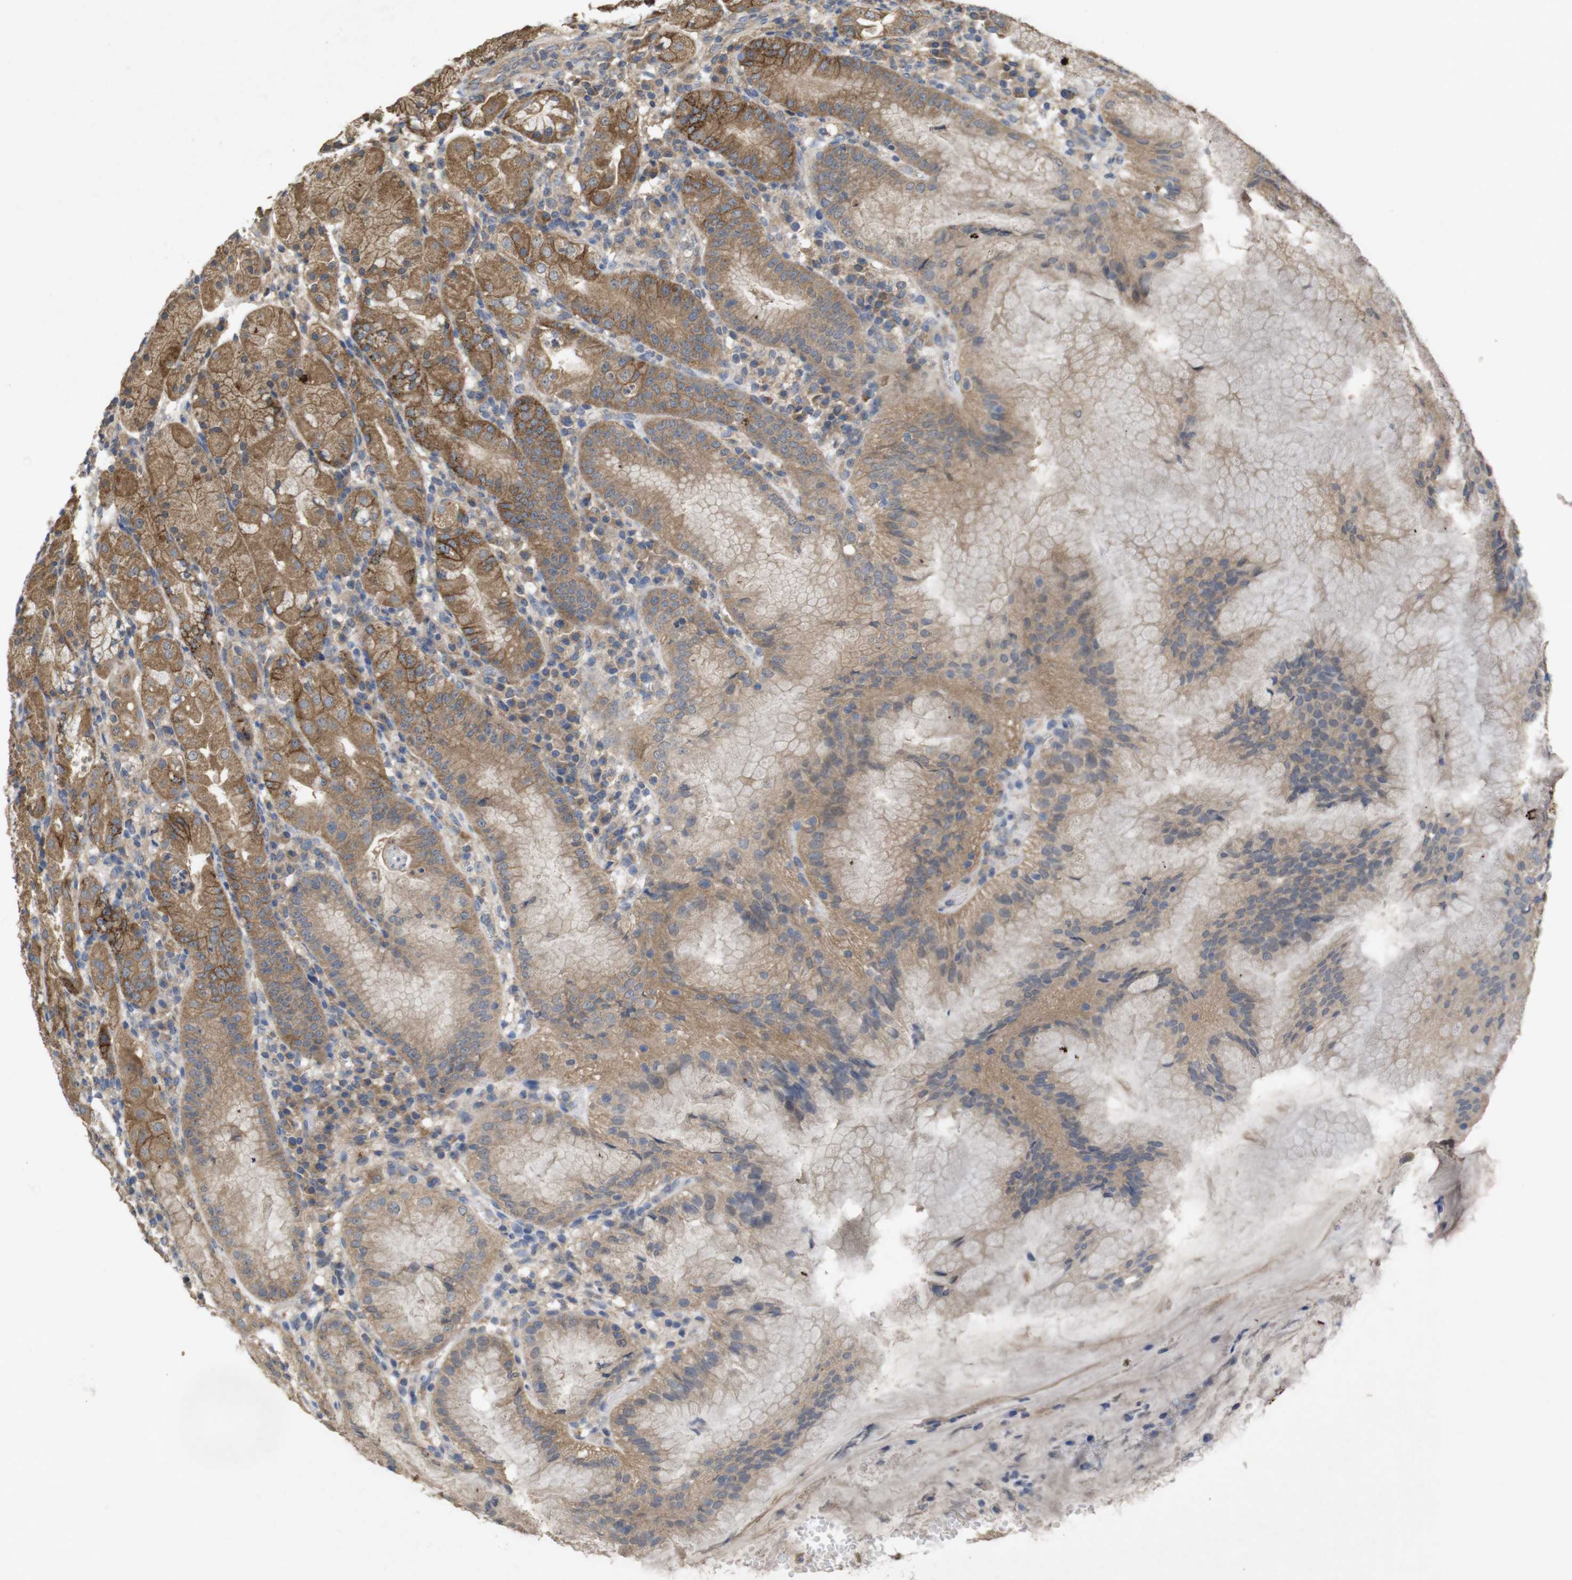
{"staining": {"intensity": "strong", "quantity": "25%-75%", "location": "cytoplasmic/membranous"}, "tissue": "stomach", "cell_type": "Glandular cells", "image_type": "normal", "snomed": [{"axis": "morphology", "description": "Normal tissue, NOS"}, {"axis": "topography", "description": "Stomach"}, {"axis": "topography", "description": "Stomach, lower"}], "caption": "IHC photomicrograph of normal human stomach stained for a protein (brown), which displays high levels of strong cytoplasmic/membranous expression in approximately 25%-75% of glandular cells.", "gene": "KCNS3", "patient": {"sex": "female", "age": 75}}